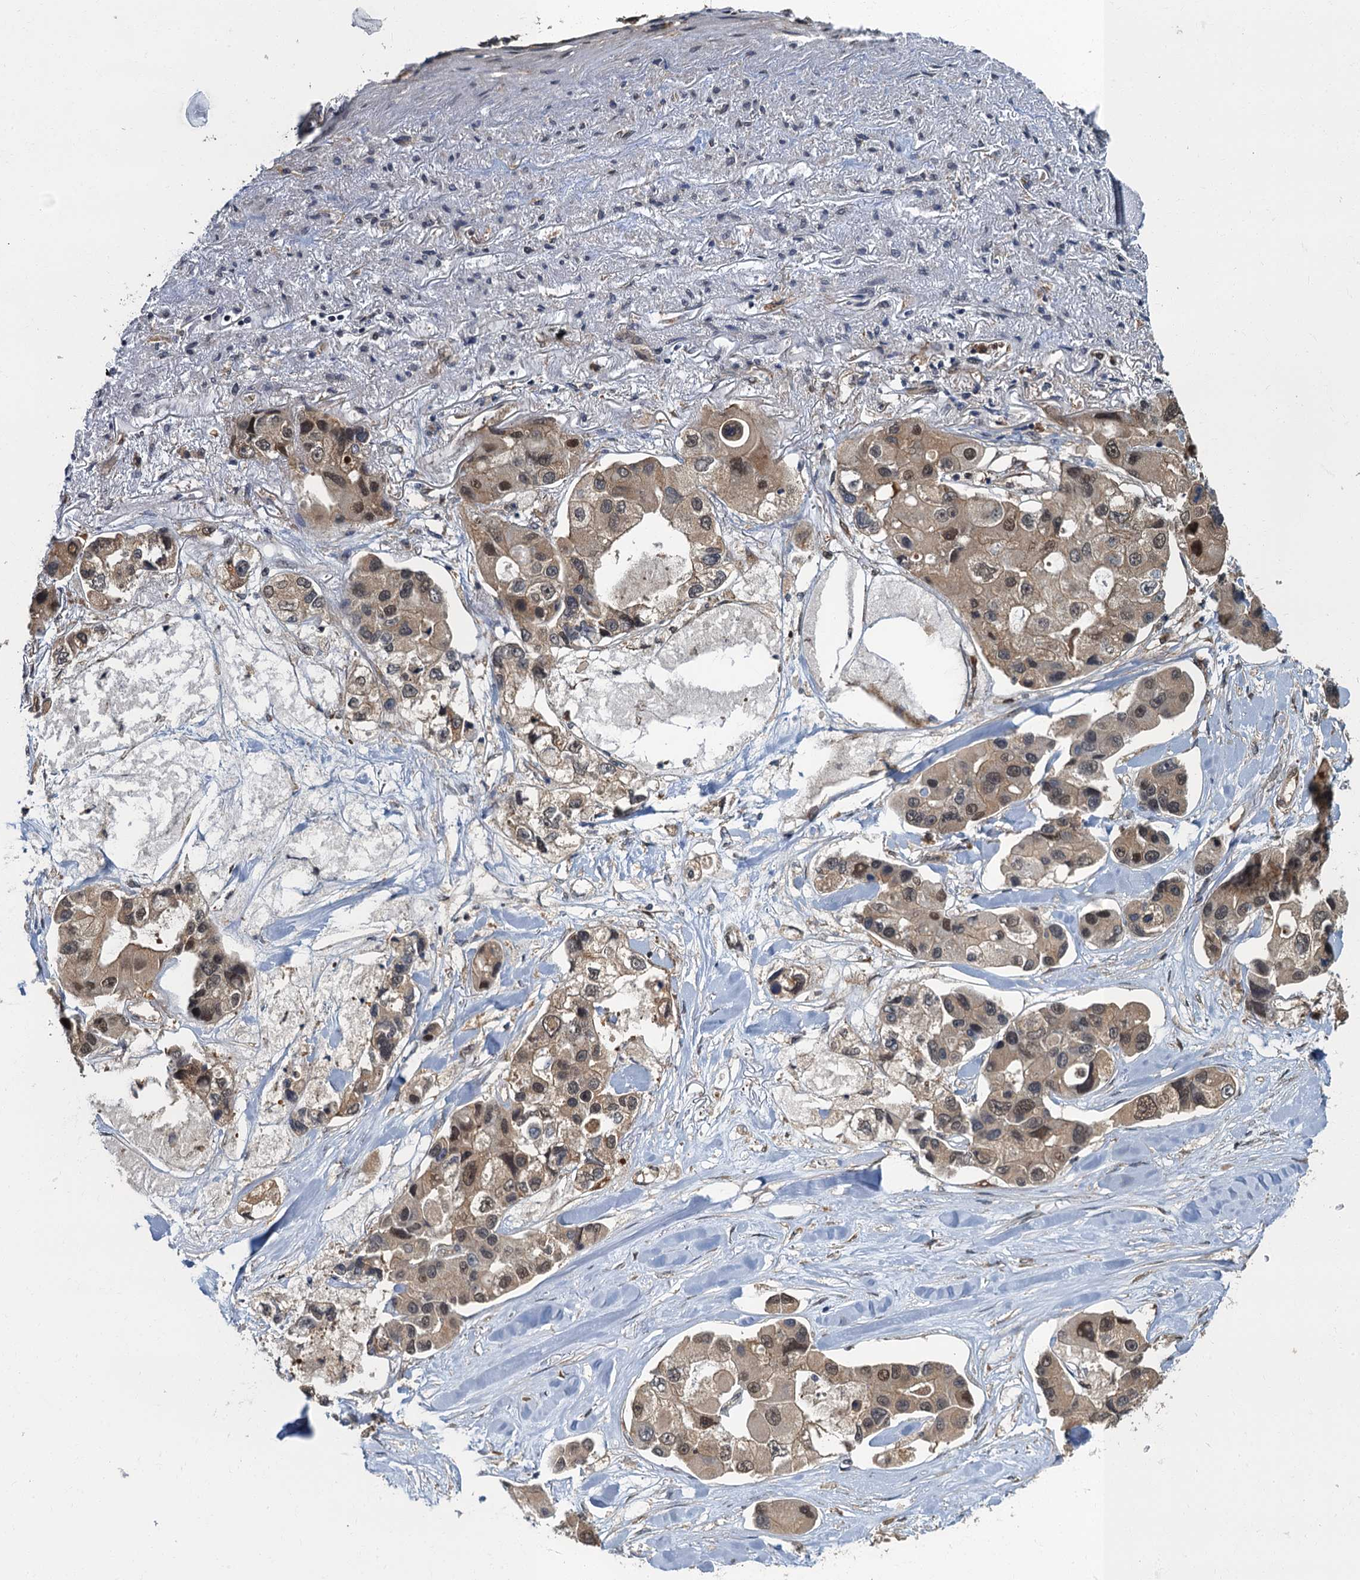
{"staining": {"intensity": "moderate", "quantity": "25%-75%", "location": "nuclear"}, "tissue": "lung cancer", "cell_type": "Tumor cells", "image_type": "cancer", "snomed": [{"axis": "morphology", "description": "Adenocarcinoma, NOS"}, {"axis": "topography", "description": "Lung"}], "caption": "Moderate nuclear positivity for a protein is identified in approximately 25%-75% of tumor cells of lung cancer using immunohistochemistry.", "gene": "TBCK", "patient": {"sex": "female", "age": 54}}